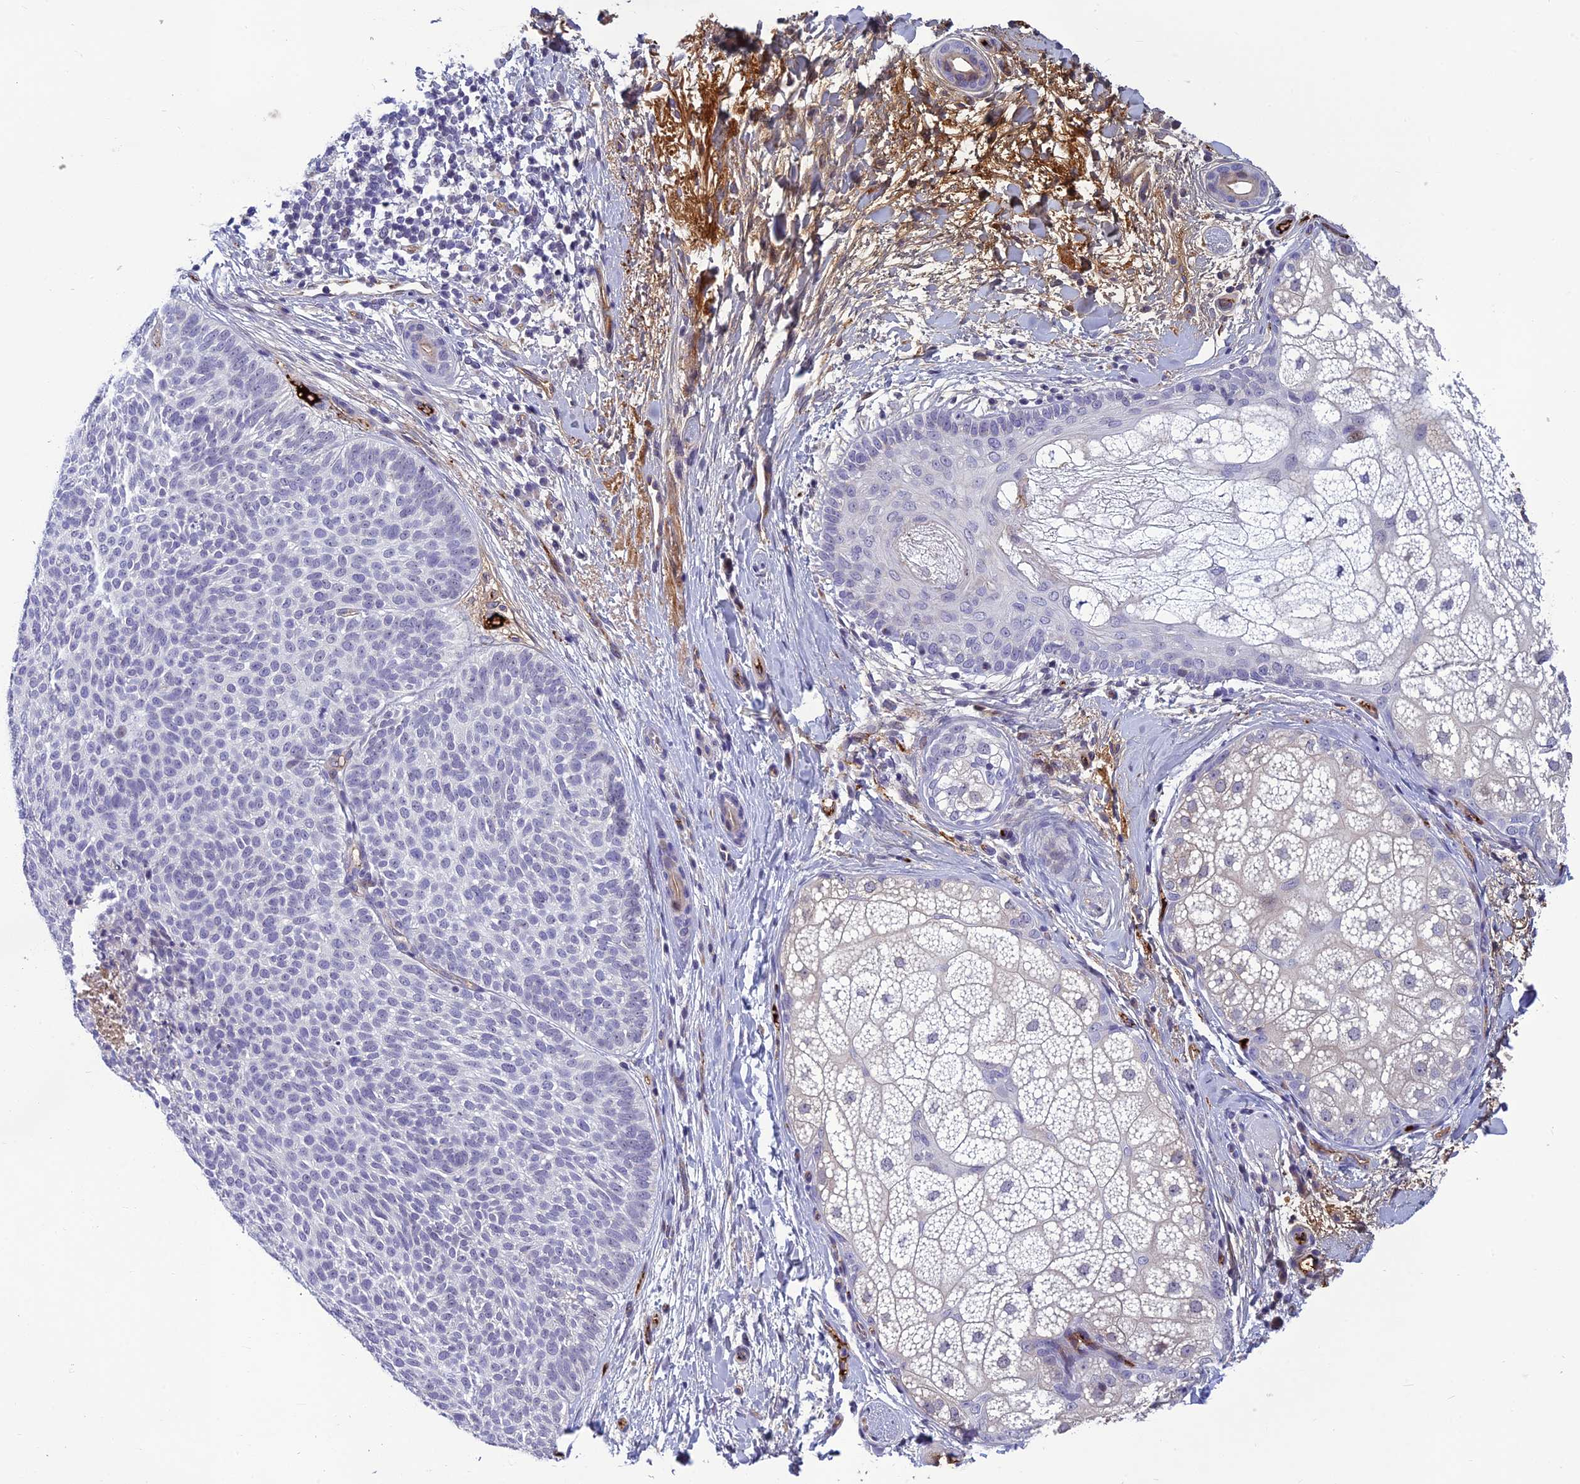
{"staining": {"intensity": "negative", "quantity": "none", "location": "none"}, "tissue": "skin cancer", "cell_type": "Tumor cells", "image_type": "cancer", "snomed": [{"axis": "morphology", "description": "Basal cell carcinoma"}, {"axis": "topography", "description": "Skin"}], "caption": "High magnification brightfield microscopy of basal cell carcinoma (skin) stained with DAB (brown) and counterstained with hematoxylin (blue): tumor cells show no significant staining.", "gene": "CLEC11A", "patient": {"sex": "male", "age": 85}}